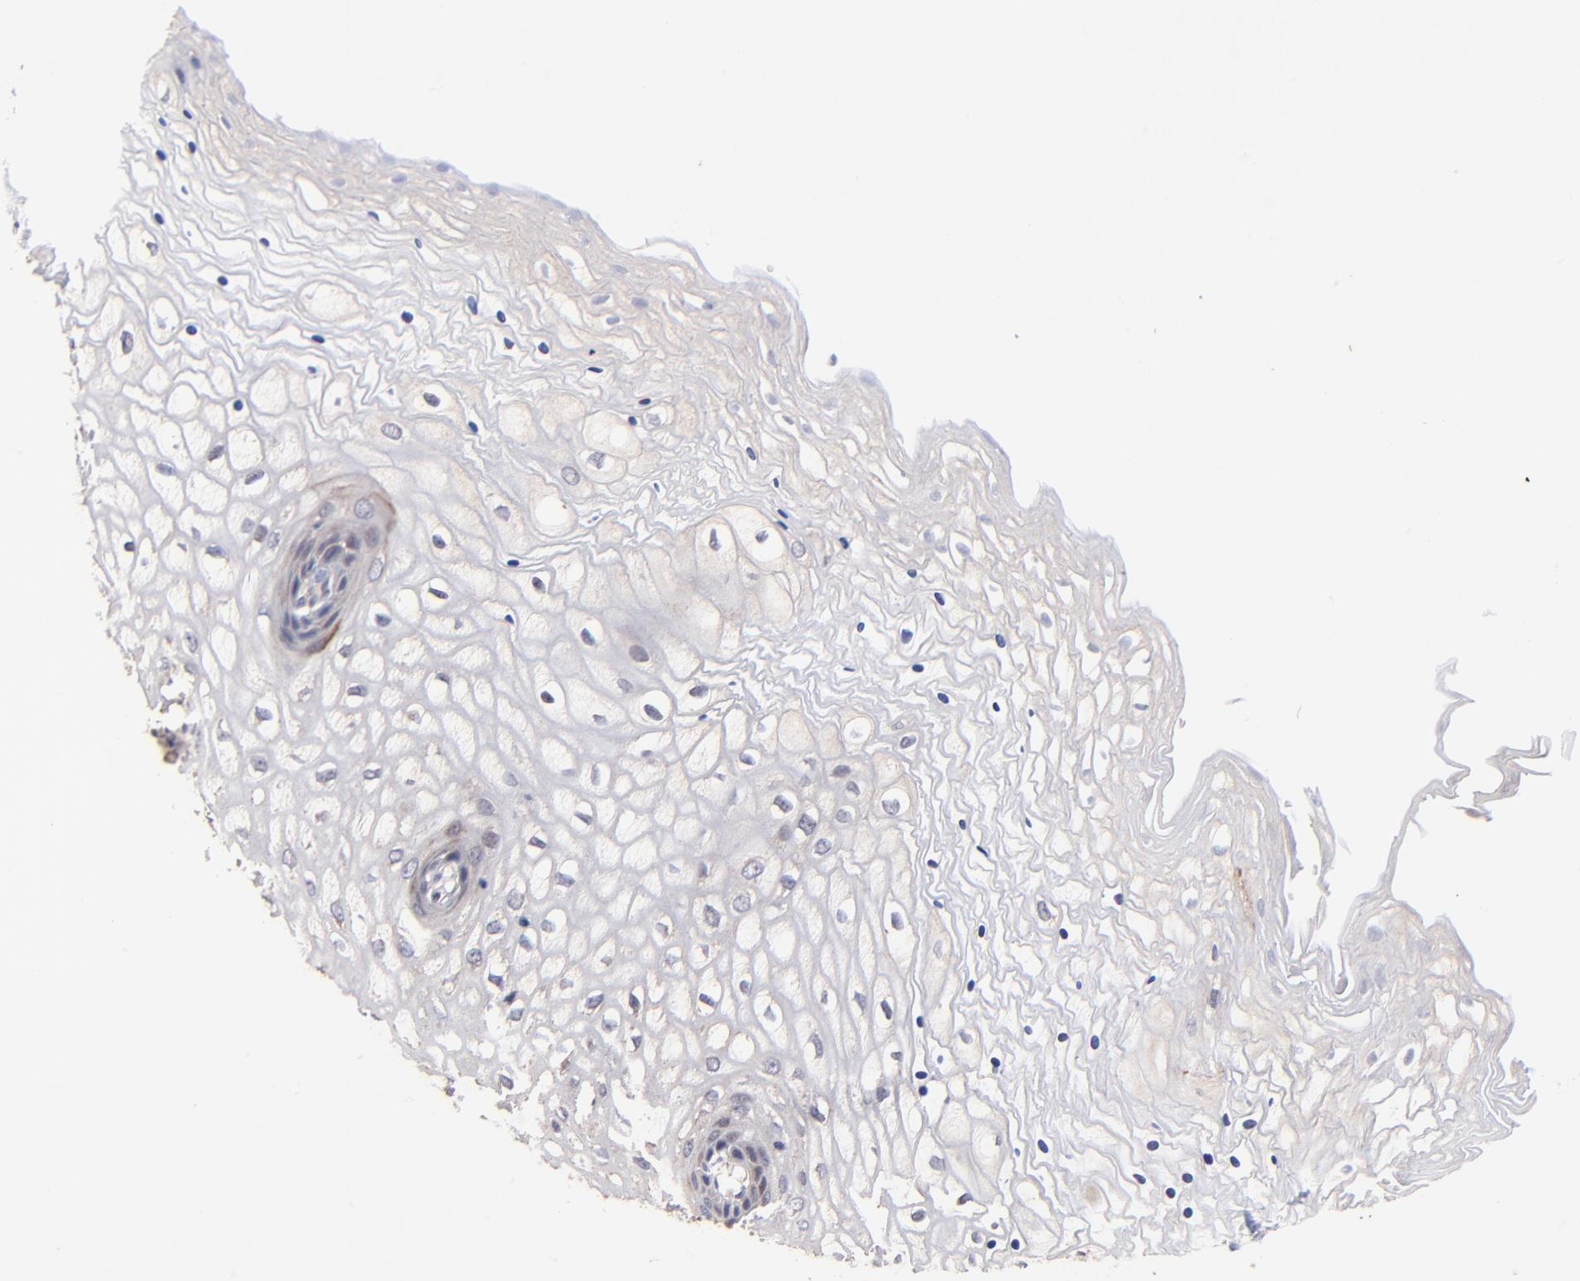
{"staining": {"intensity": "weak", "quantity": "25%-75%", "location": "cytoplasmic/membranous"}, "tissue": "vagina", "cell_type": "Squamous epithelial cells", "image_type": "normal", "snomed": [{"axis": "morphology", "description": "Normal tissue, NOS"}, {"axis": "topography", "description": "Vagina"}], "caption": "Squamous epithelial cells display low levels of weak cytoplasmic/membranous staining in approximately 25%-75% of cells in unremarkable vagina. The protein is shown in brown color, while the nuclei are stained blue.", "gene": "BAIAP2L2", "patient": {"sex": "female", "age": 34}}